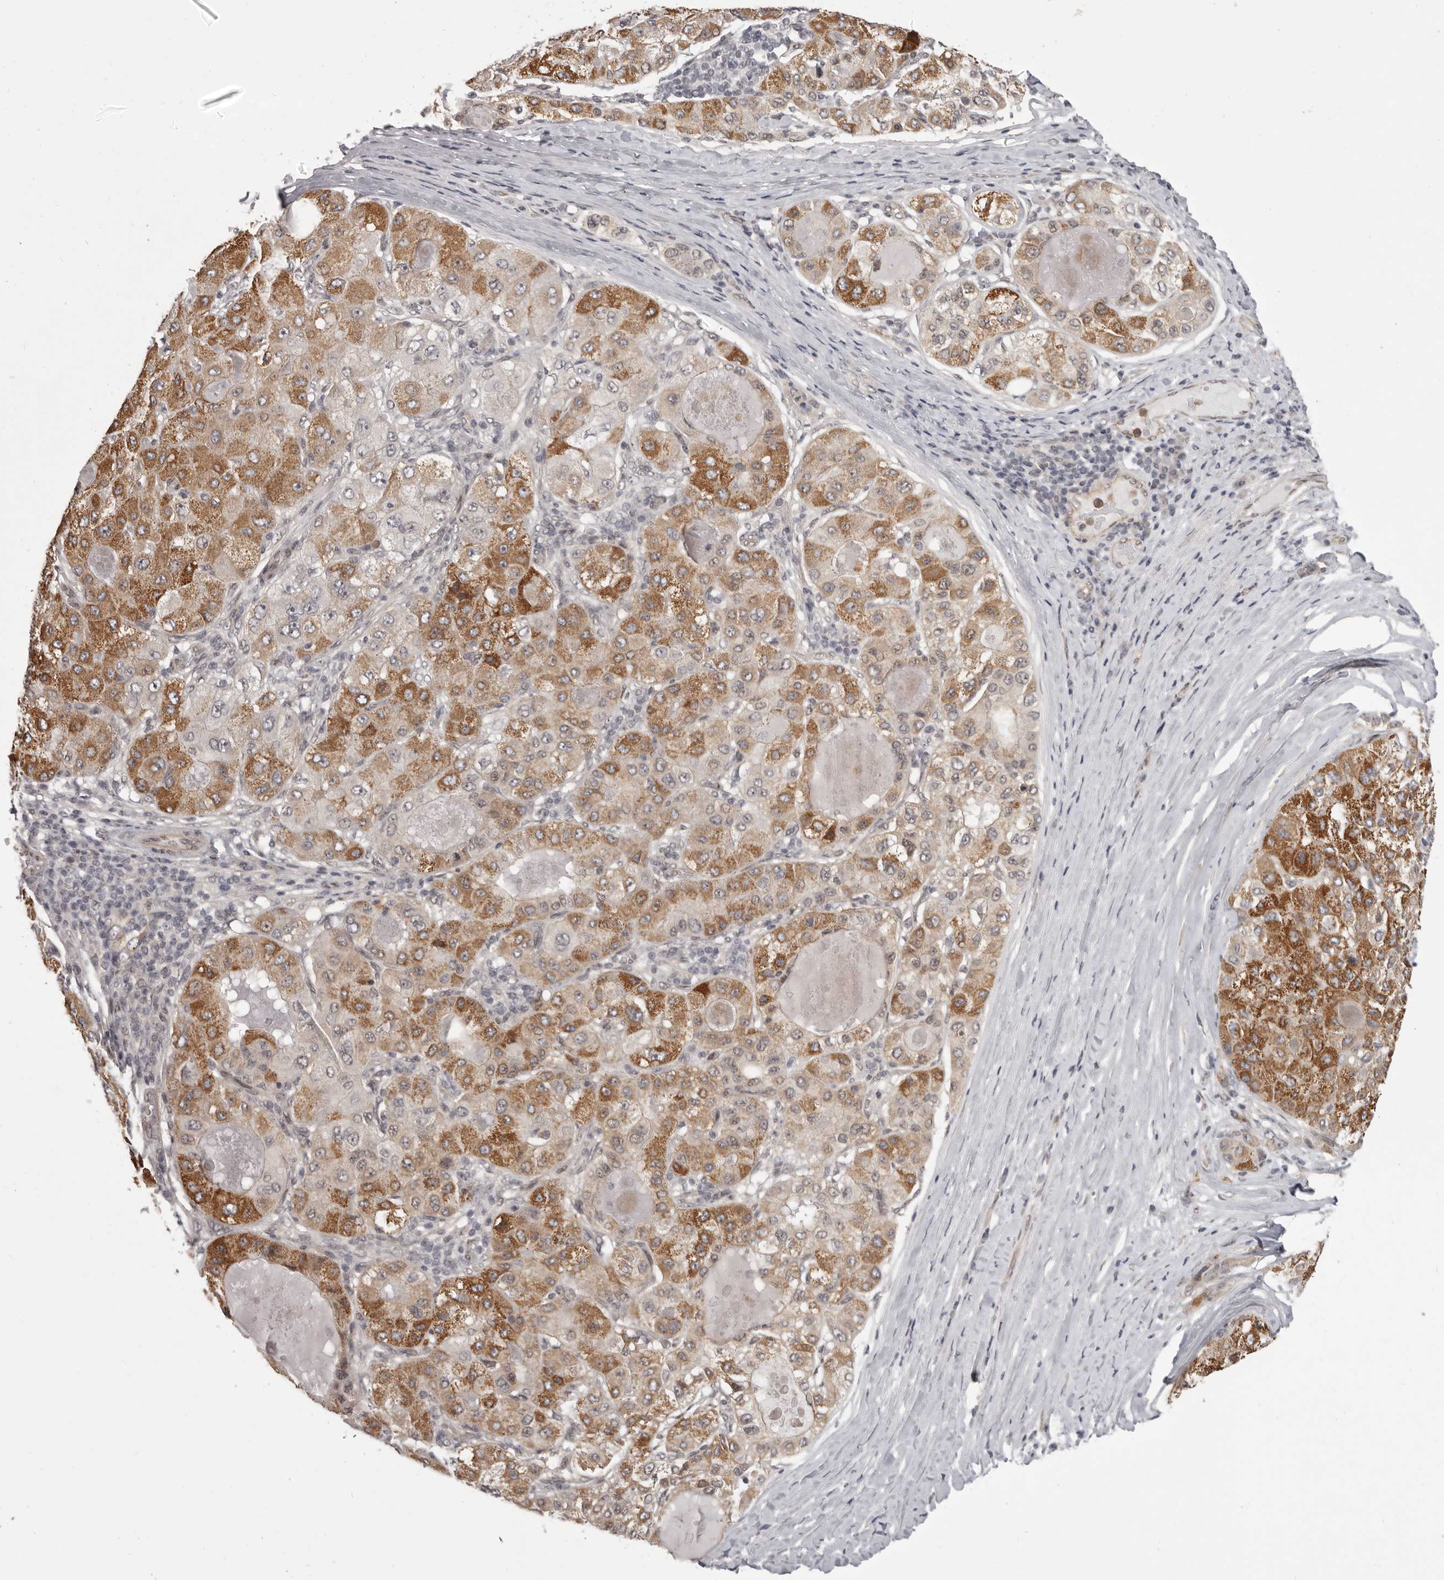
{"staining": {"intensity": "strong", "quantity": "25%-75%", "location": "cytoplasmic/membranous"}, "tissue": "liver cancer", "cell_type": "Tumor cells", "image_type": "cancer", "snomed": [{"axis": "morphology", "description": "Carcinoma, Hepatocellular, NOS"}, {"axis": "topography", "description": "Liver"}], "caption": "The histopathology image exhibits immunohistochemical staining of liver cancer (hepatocellular carcinoma). There is strong cytoplasmic/membranous expression is identified in about 25%-75% of tumor cells. (Brightfield microscopy of DAB IHC at high magnification).", "gene": "RNF2", "patient": {"sex": "male", "age": 80}}